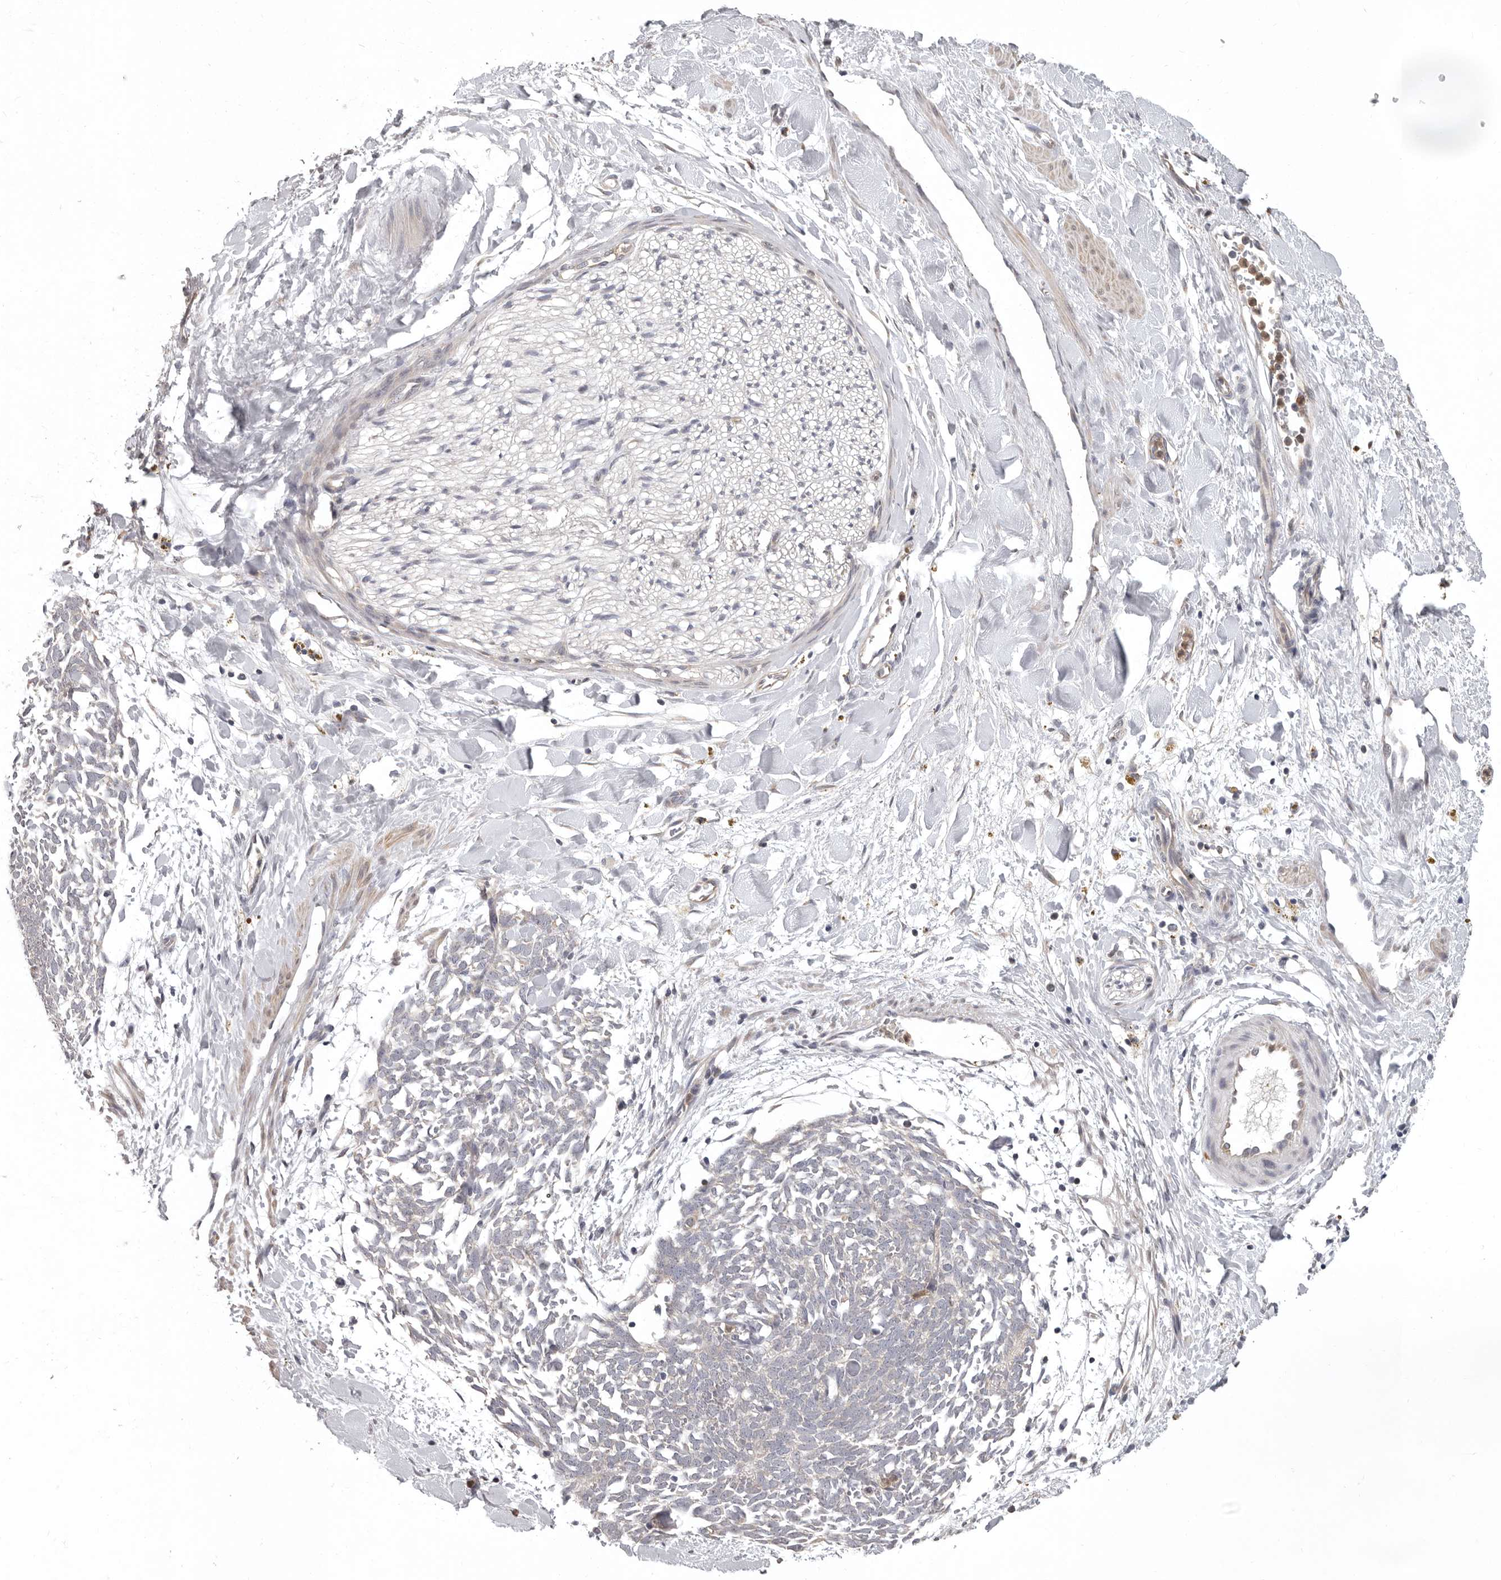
{"staining": {"intensity": "weak", "quantity": "25%-75%", "location": "cytoplasmic/membranous"}, "tissue": "adipose tissue", "cell_type": "Adipocytes", "image_type": "normal", "snomed": [{"axis": "morphology", "description": "Normal tissue, NOS"}, {"axis": "topography", "description": "Kidney"}, {"axis": "topography", "description": "Peripheral nerve tissue"}], "caption": "Human adipose tissue stained for a protein (brown) exhibits weak cytoplasmic/membranous positive staining in about 25%-75% of adipocytes.", "gene": "RALGPS2", "patient": {"sex": "male", "age": 7}}